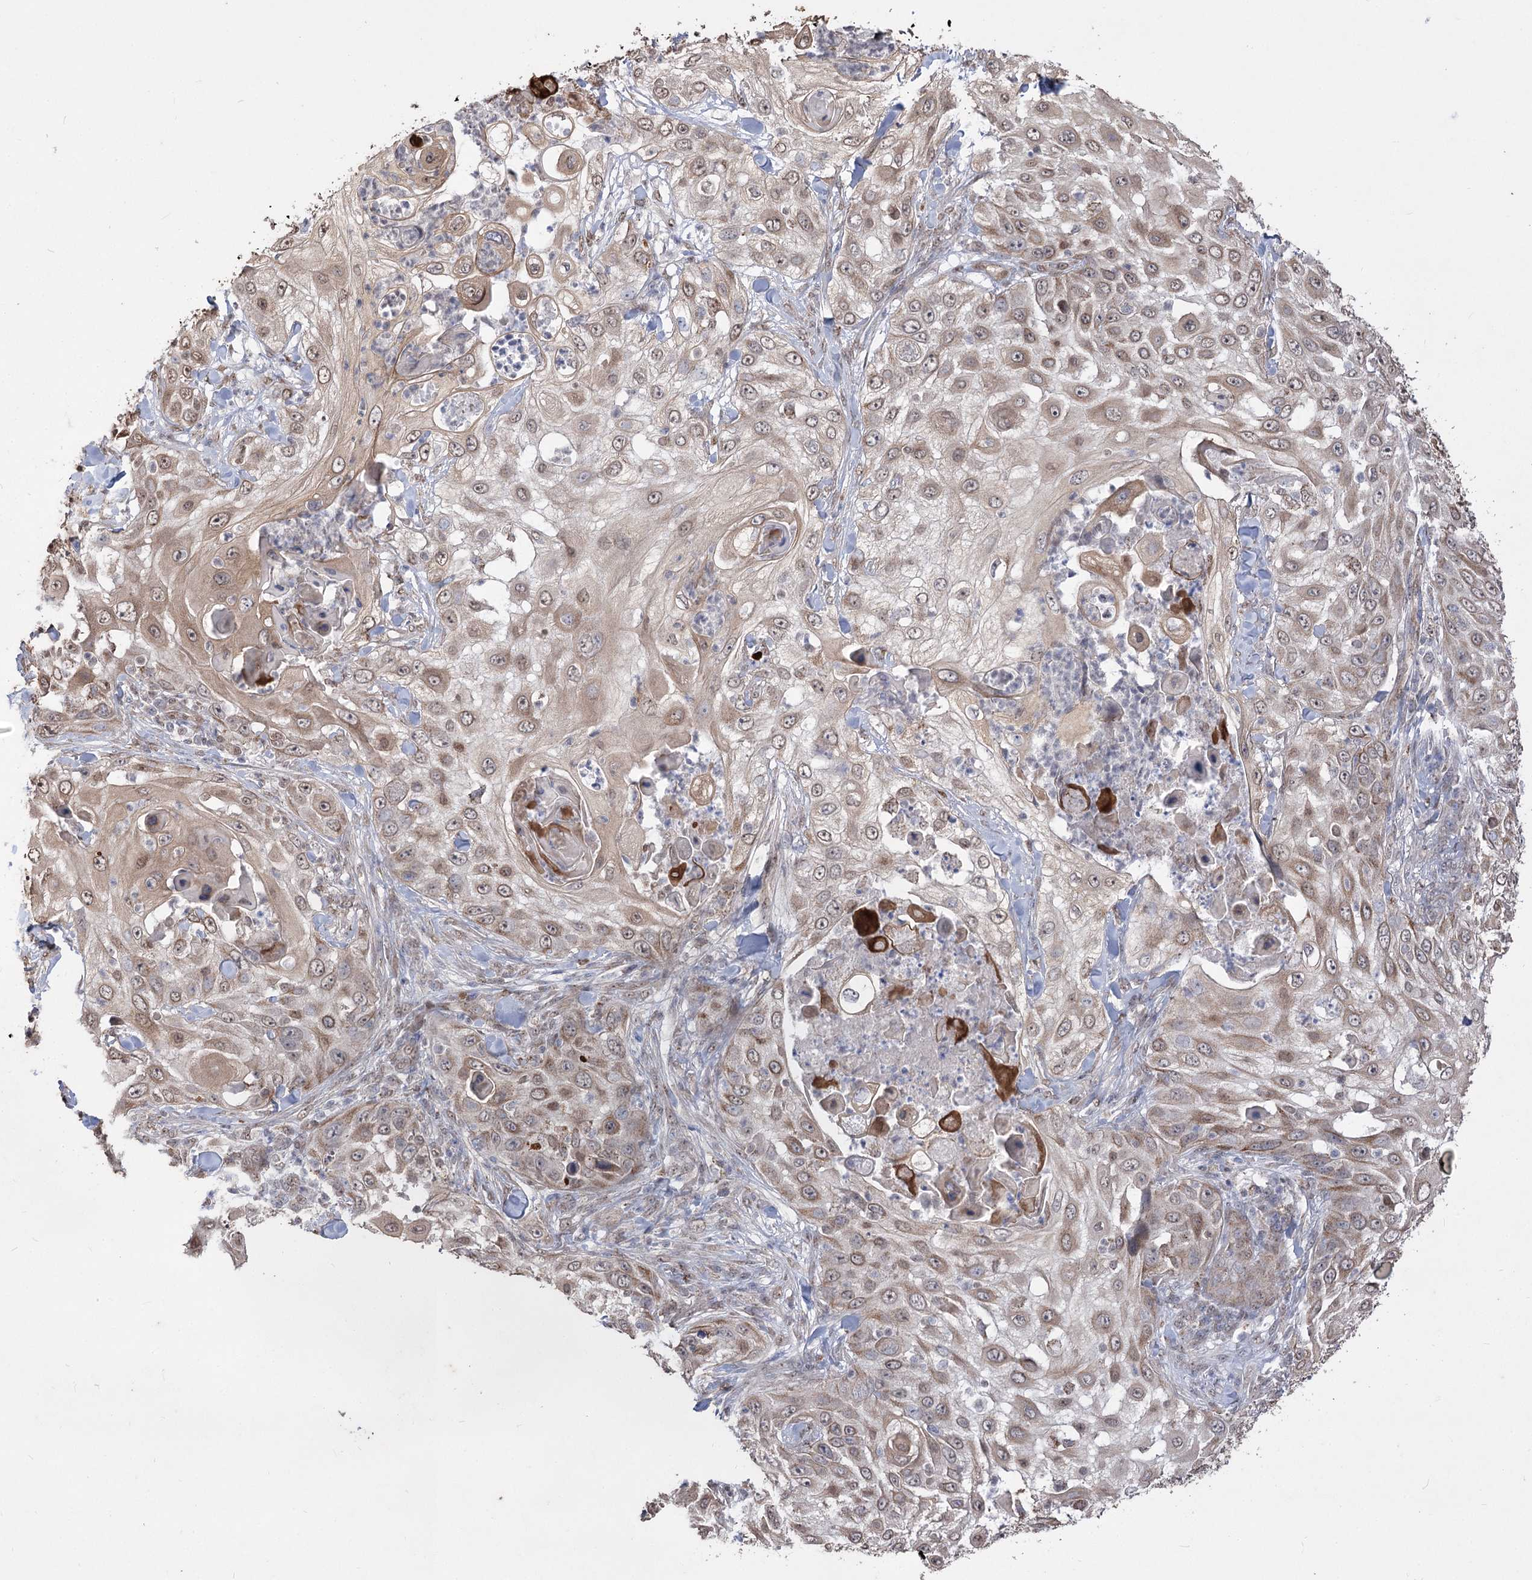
{"staining": {"intensity": "moderate", "quantity": ">75%", "location": "cytoplasmic/membranous,nuclear"}, "tissue": "skin cancer", "cell_type": "Tumor cells", "image_type": "cancer", "snomed": [{"axis": "morphology", "description": "Squamous cell carcinoma, NOS"}, {"axis": "topography", "description": "Skin"}], "caption": "DAB immunohistochemical staining of skin cancer (squamous cell carcinoma) exhibits moderate cytoplasmic/membranous and nuclear protein positivity in approximately >75% of tumor cells.", "gene": "ZSCAN23", "patient": {"sex": "female", "age": 44}}